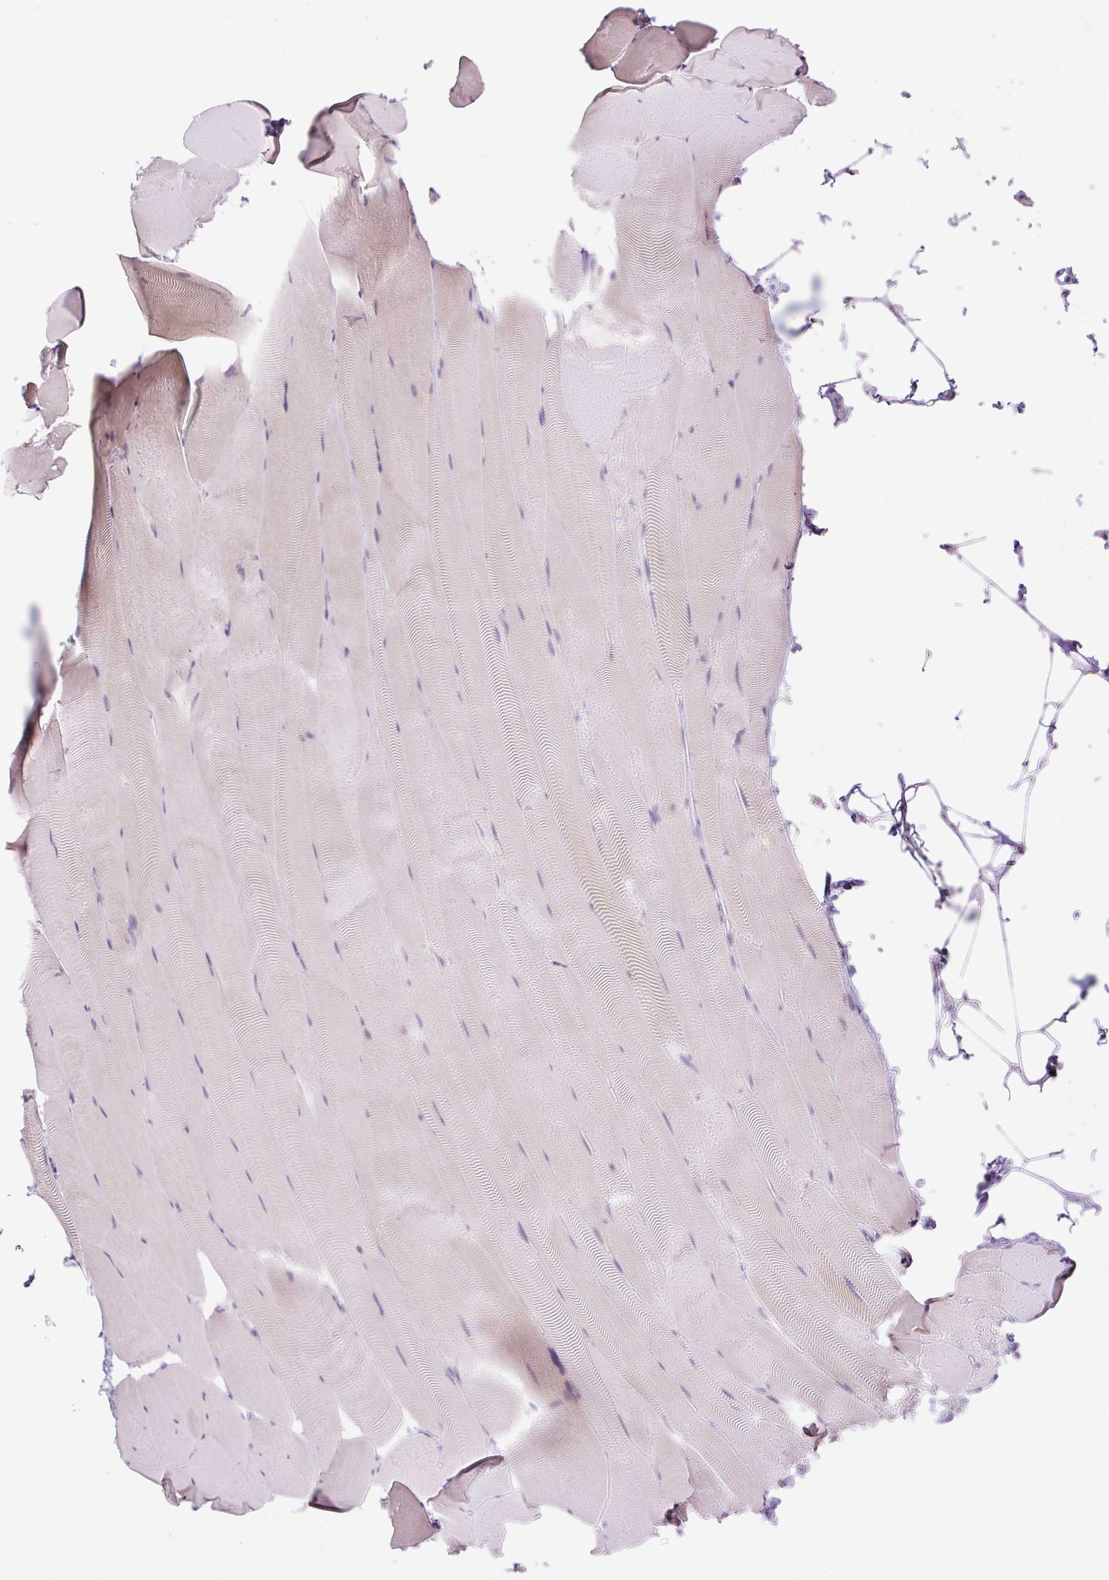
{"staining": {"intensity": "weak", "quantity": "<25%", "location": "cytoplasmic/membranous"}, "tissue": "skeletal muscle", "cell_type": "Myocytes", "image_type": "normal", "snomed": [{"axis": "morphology", "description": "Normal tissue, NOS"}, {"axis": "topography", "description": "Skeletal muscle"}], "caption": "Immunohistochemical staining of benign skeletal muscle exhibits no significant expression in myocytes.", "gene": "GRID2", "patient": {"sex": "female", "age": 64}}